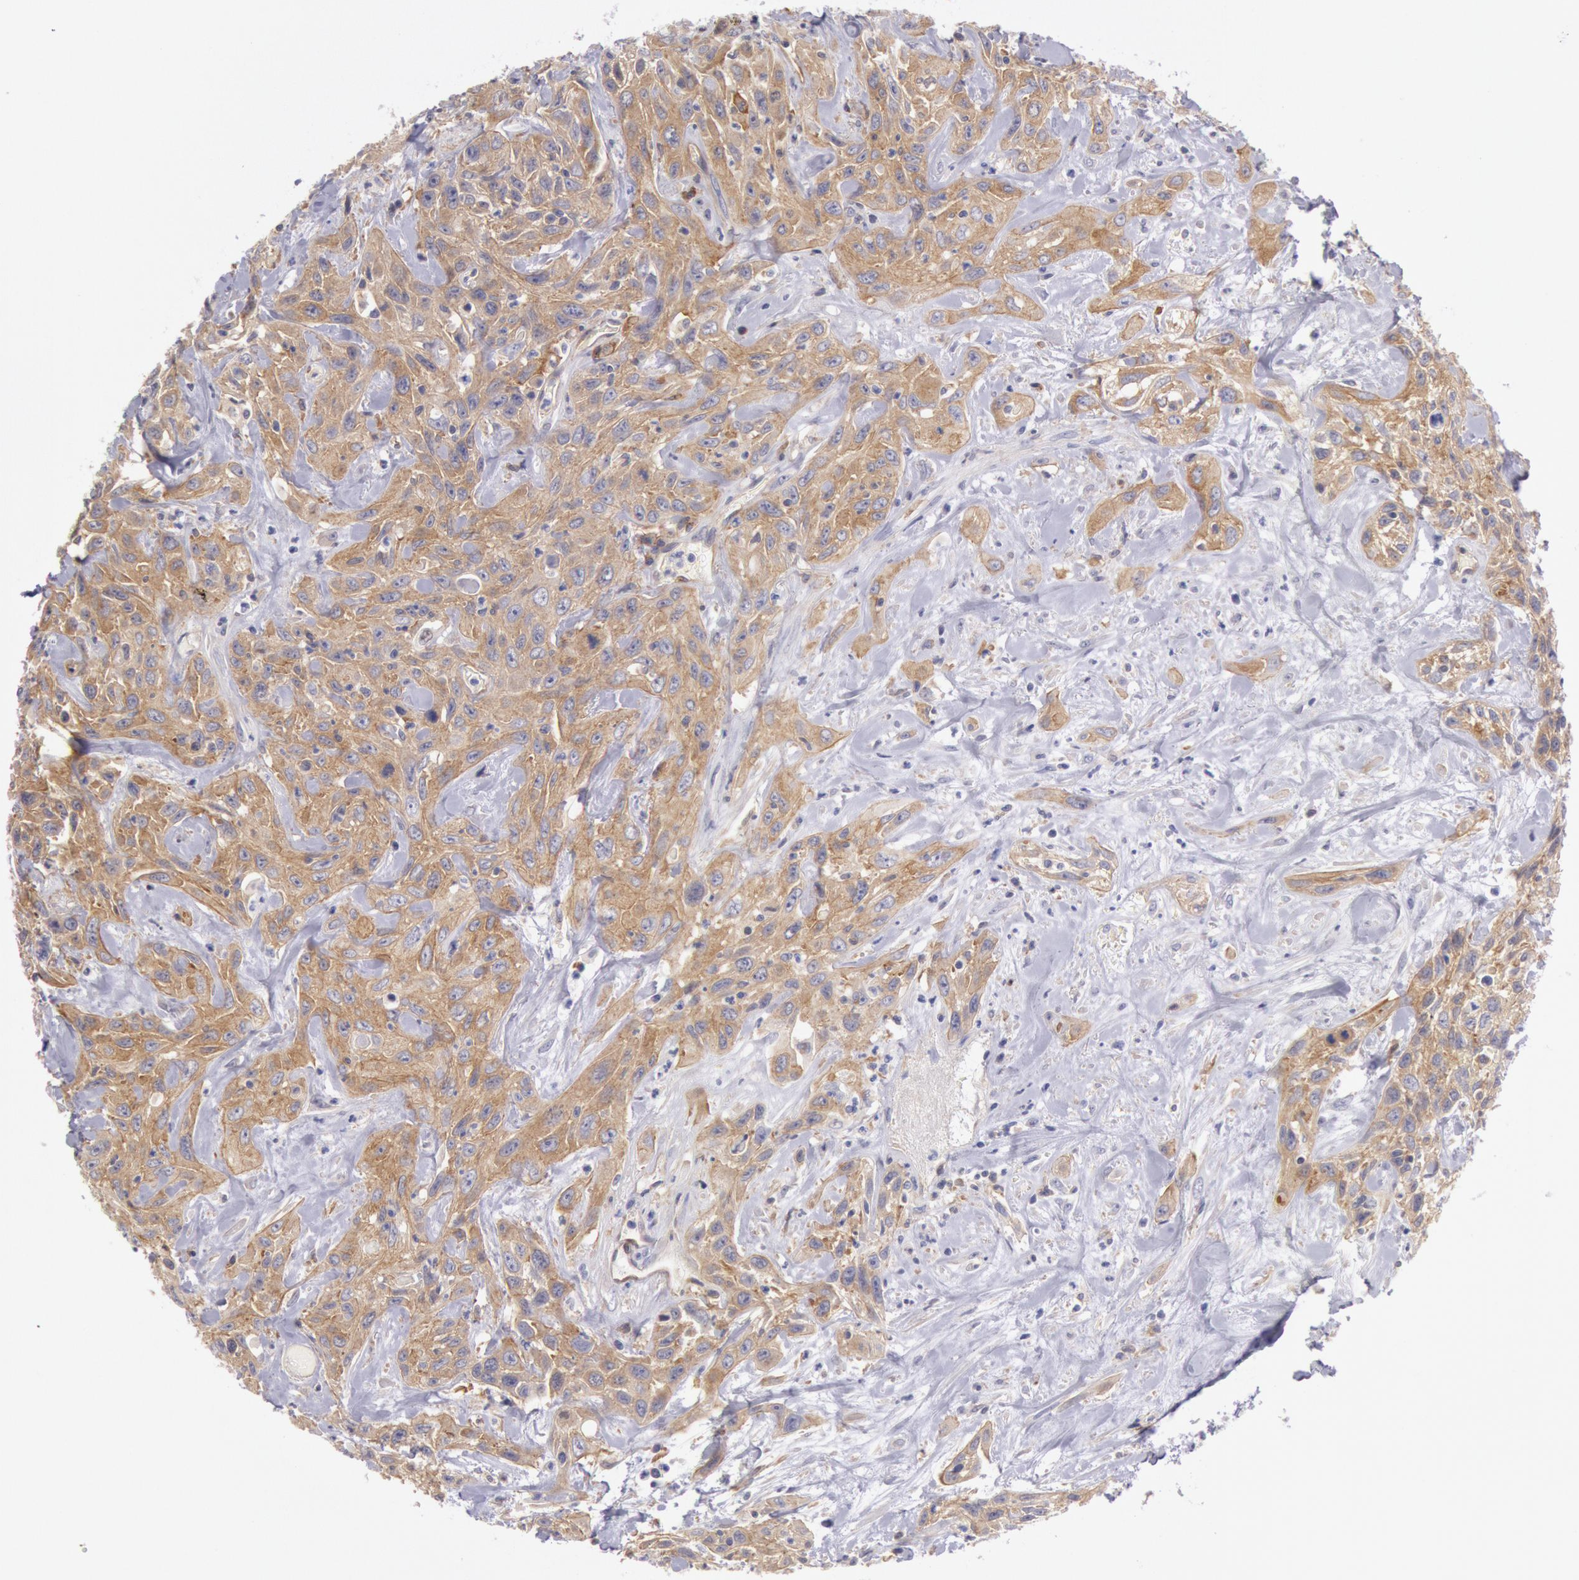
{"staining": {"intensity": "moderate", "quantity": ">75%", "location": "cytoplasmic/membranous"}, "tissue": "urothelial cancer", "cell_type": "Tumor cells", "image_type": "cancer", "snomed": [{"axis": "morphology", "description": "Urothelial carcinoma, High grade"}, {"axis": "topography", "description": "Urinary bladder"}], "caption": "This is an image of IHC staining of urothelial cancer, which shows moderate expression in the cytoplasmic/membranous of tumor cells.", "gene": "MYO5A", "patient": {"sex": "female", "age": 84}}